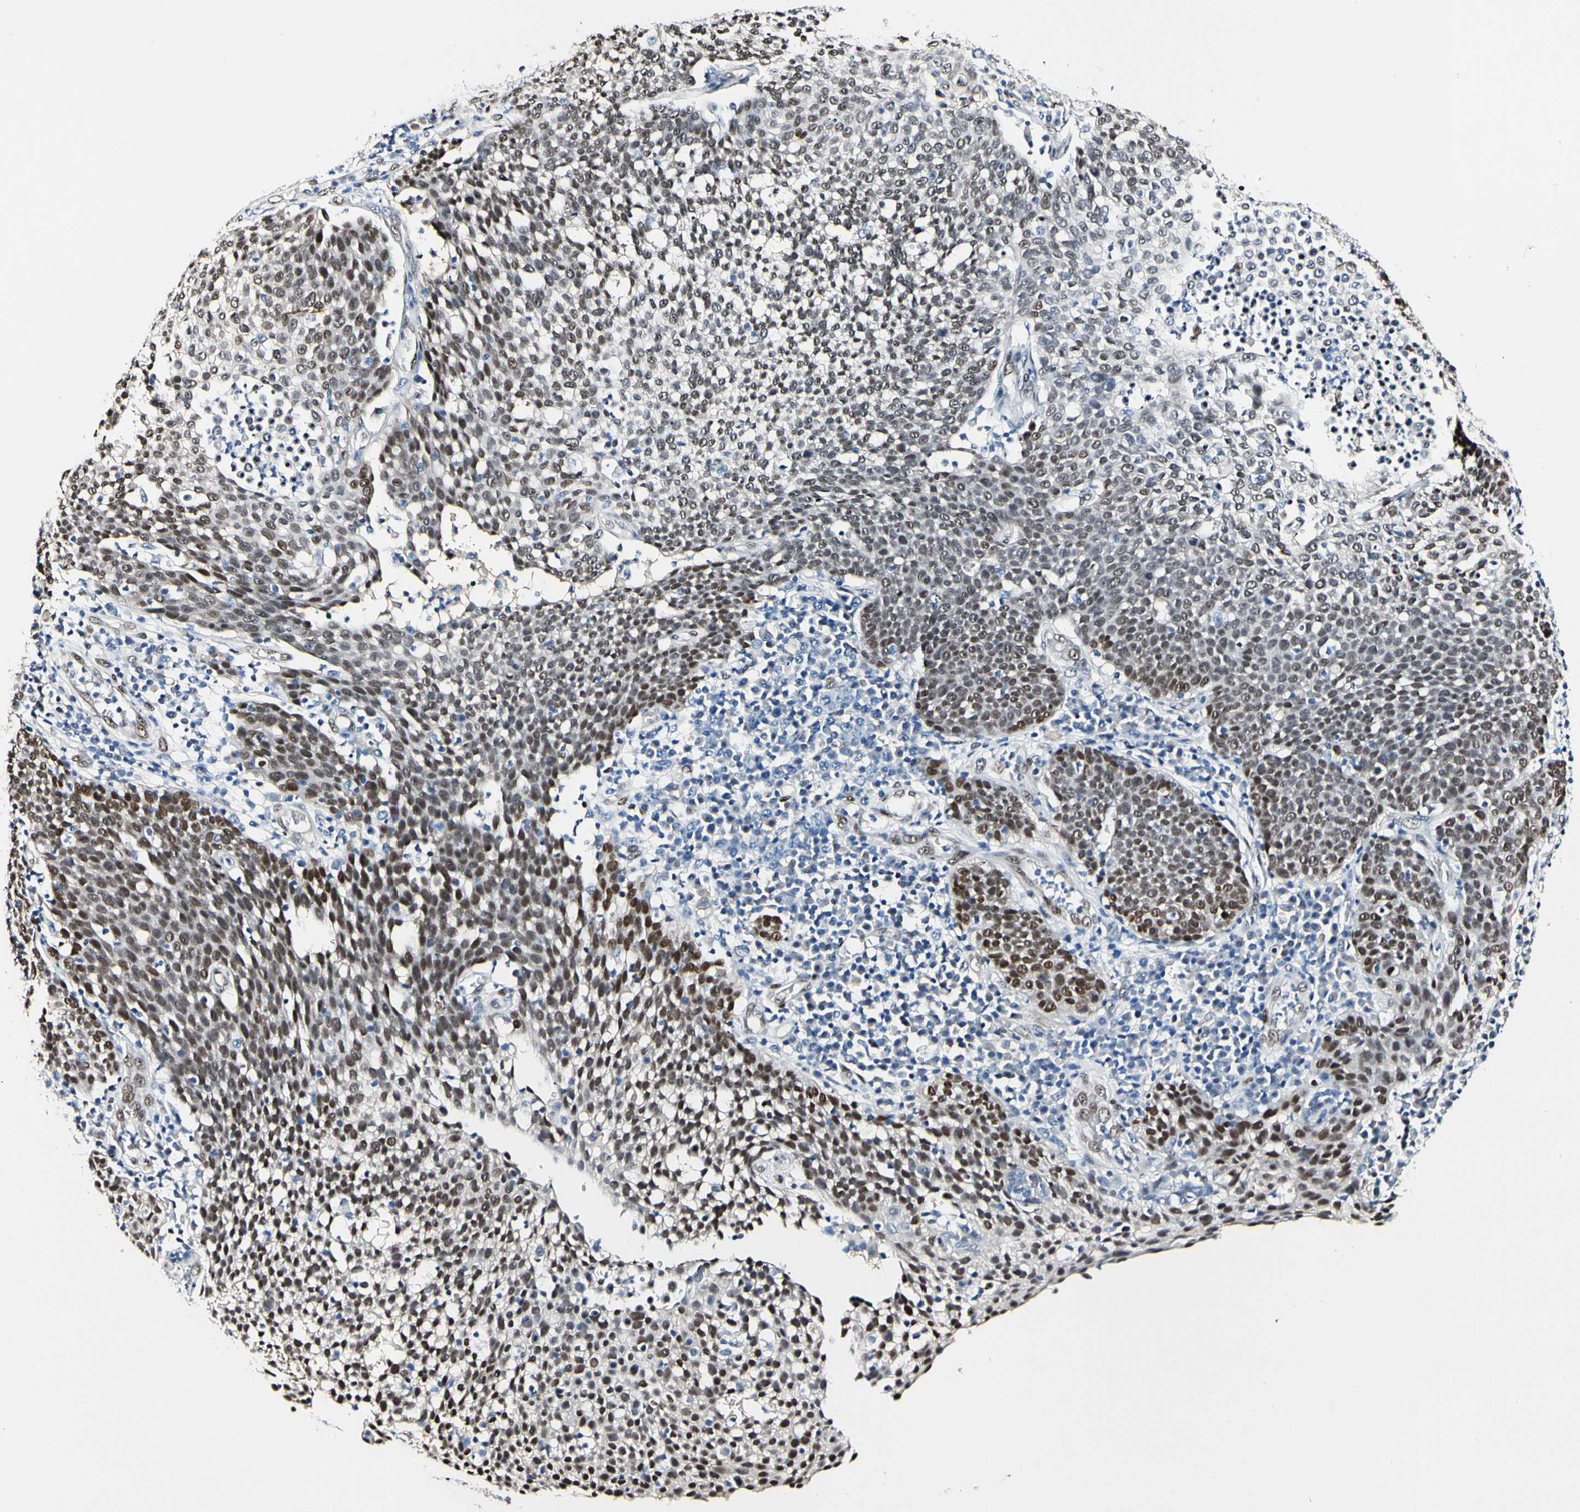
{"staining": {"intensity": "moderate", "quantity": ">75%", "location": "nuclear"}, "tissue": "cervical cancer", "cell_type": "Tumor cells", "image_type": "cancer", "snomed": [{"axis": "morphology", "description": "Squamous cell carcinoma, NOS"}, {"axis": "topography", "description": "Cervix"}], "caption": "Immunohistochemical staining of human cervical cancer (squamous cell carcinoma) shows moderate nuclear protein staining in approximately >75% of tumor cells.", "gene": "NFIA", "patient": {"sex": "female", "age": 34}}